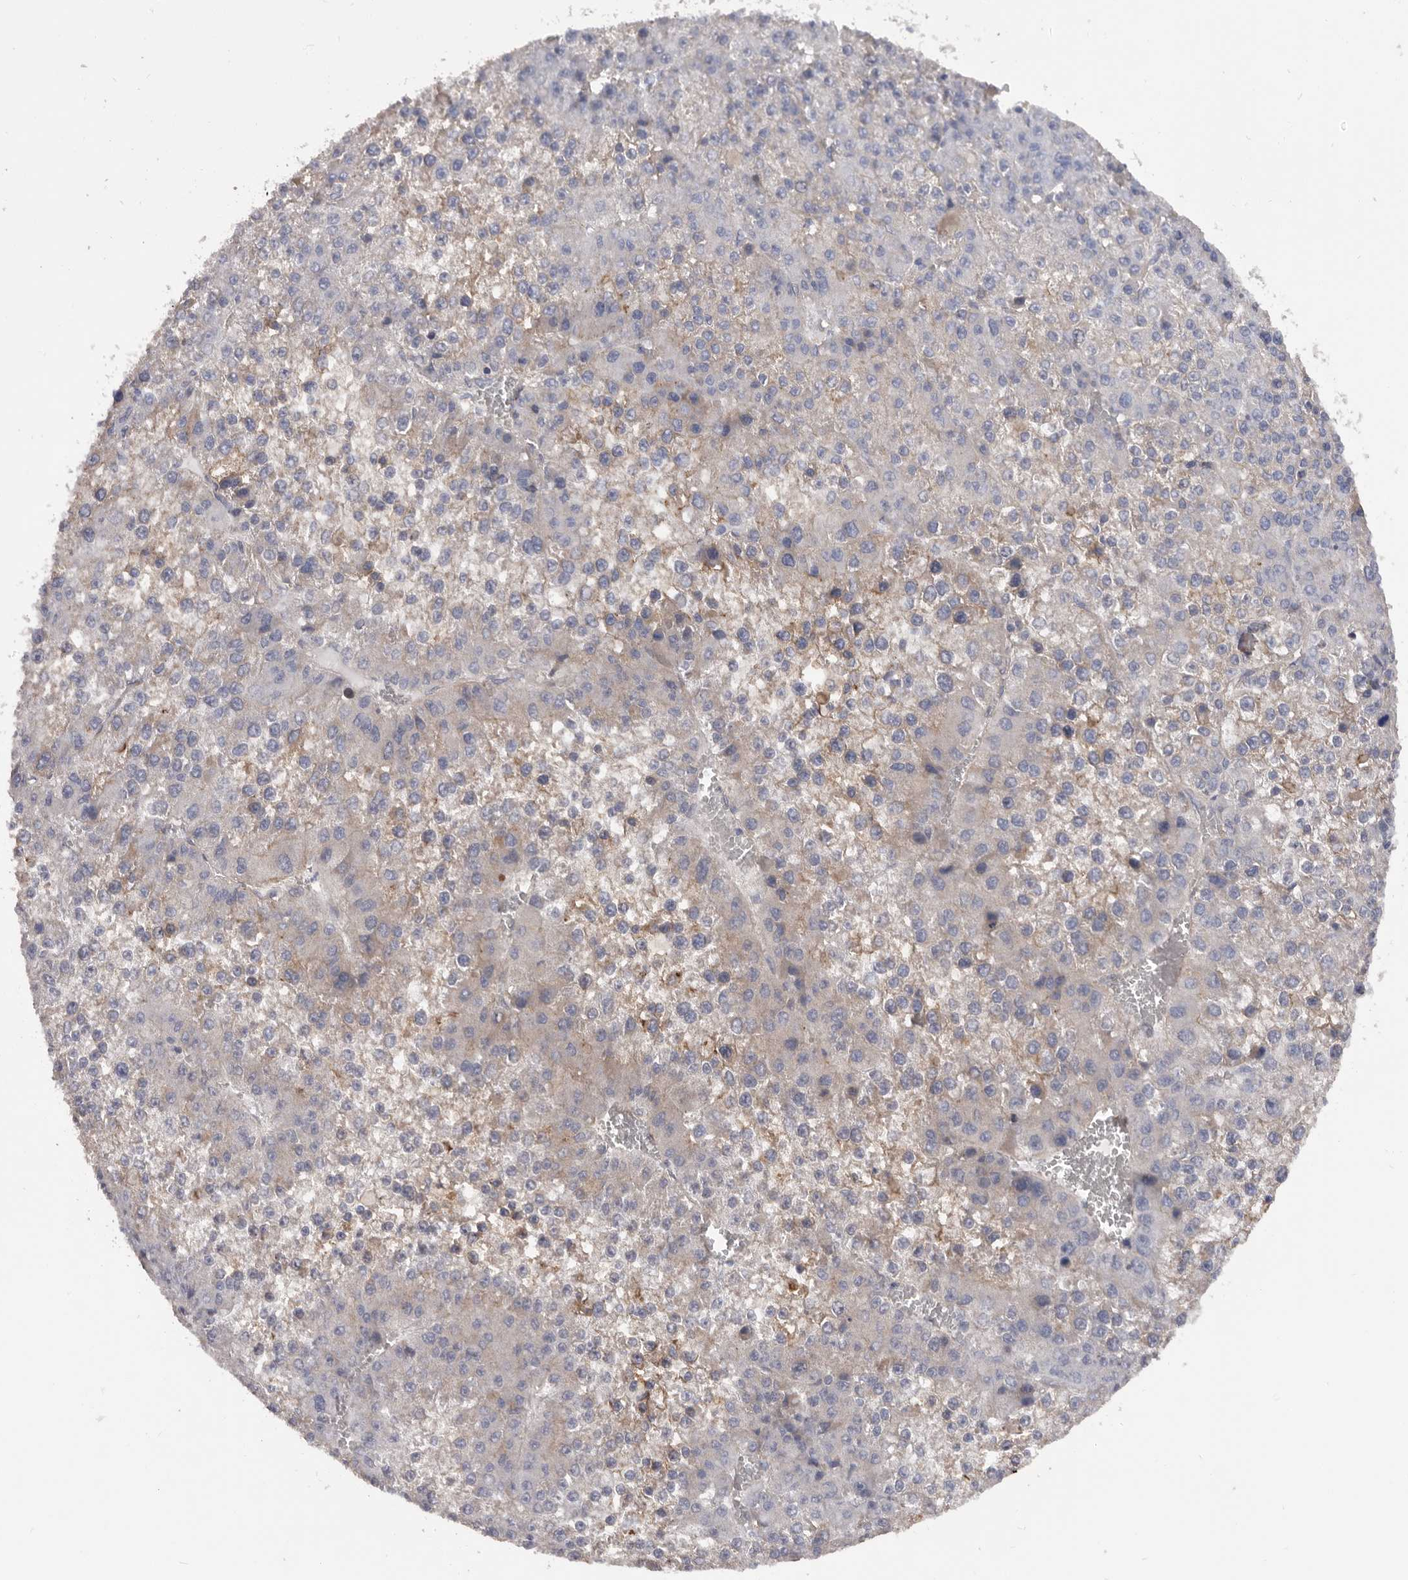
{"staining": {"intensity": "weak", "quantity": "25%-75%", "location": "cytoplasmic/membranous"}, "tissue": "liver cancer", "cell_type": "Tumor cells", "image_type": "cancer", "snomed": [{"axis": "morphology", "description": "Carcinoma, Hepatocellular, NOS"}, {"axis": "topography", "description": "Liver"}], "caption": "Human liver hepatocellular carcinoma stained for a protein (brown) shows weak cytoplasmic/membranous positive positivity in approximately 25%-75% of tumor cells.", "gene": "ADAMTS2", "patient": {"sex": "female", "age": 73}}